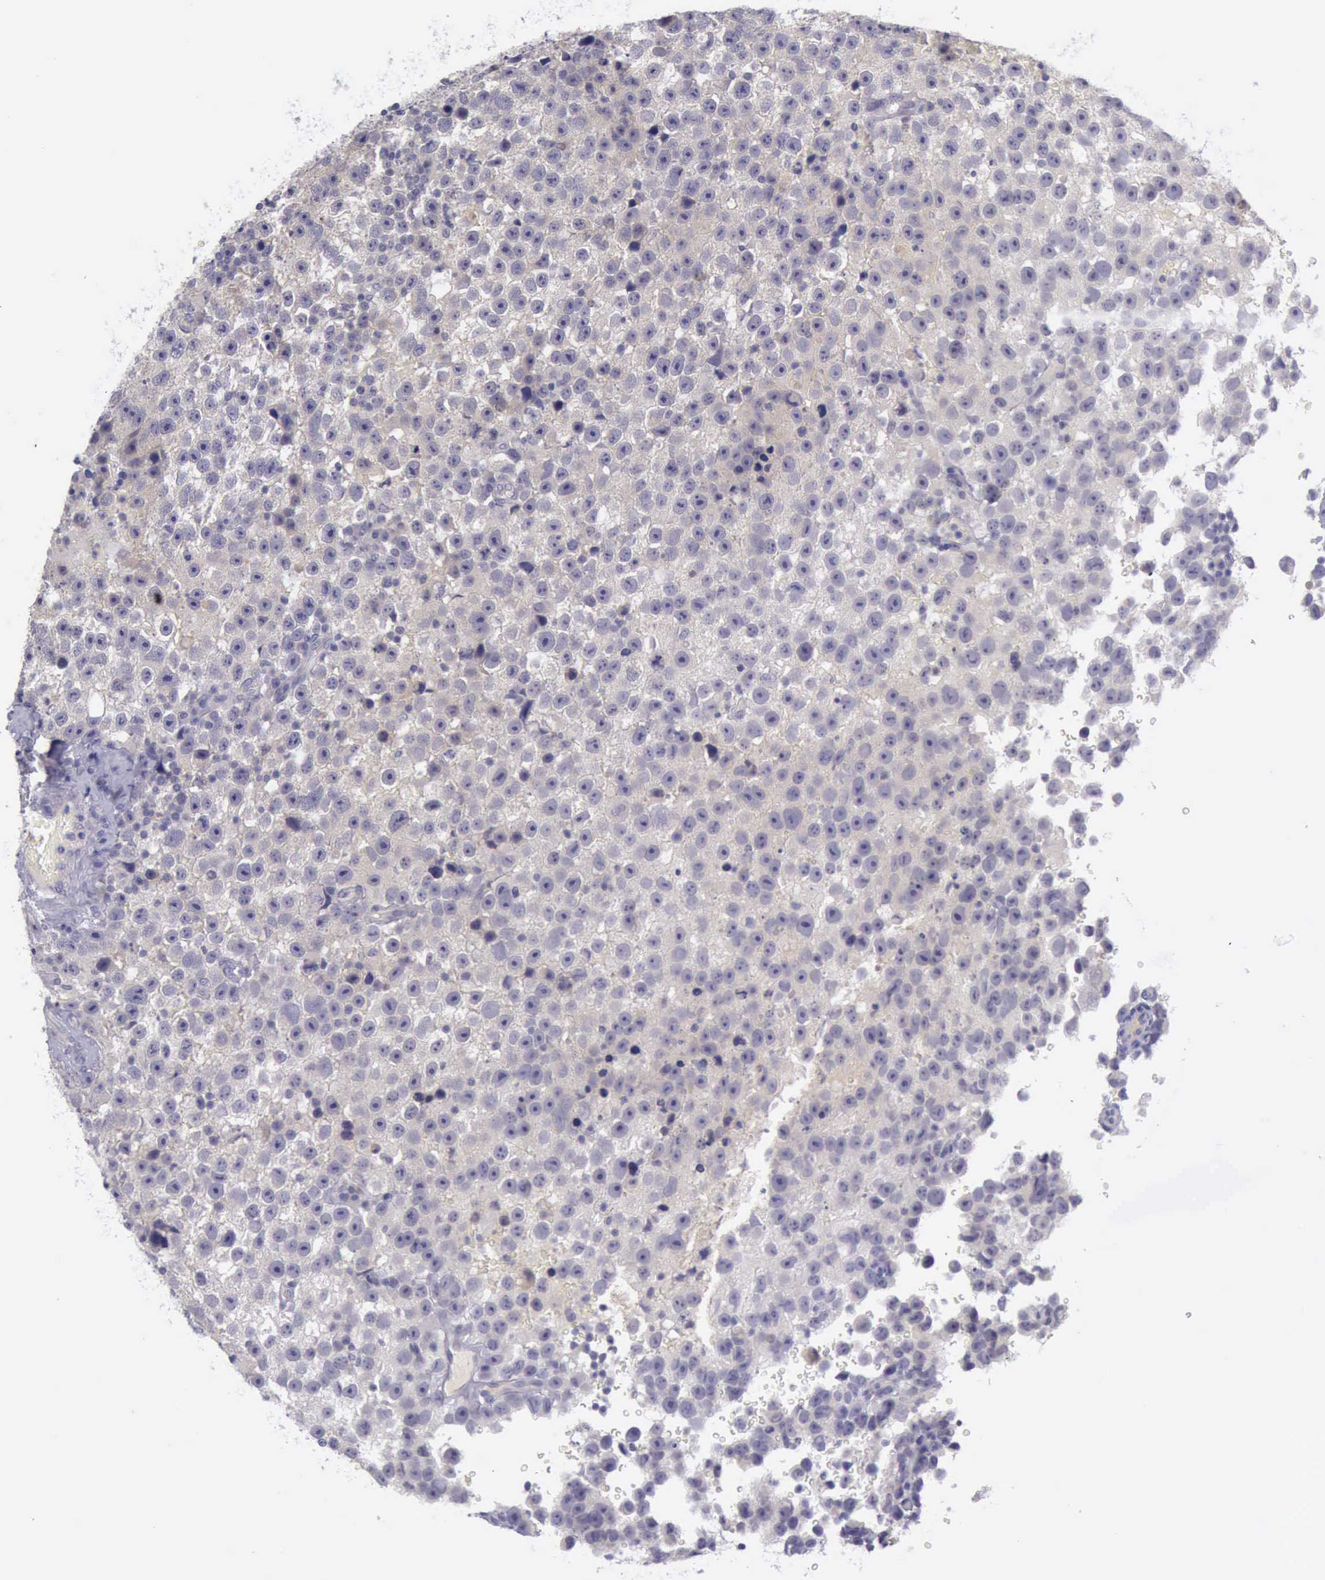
{"staining": {"intensity": "negative", "quantity": "none", "location": "none"}, "tissue": "testis cancer", "cell_type": "Tumor cells", "image_type": "cancer", "snomed": [{"axis": "morphology", "description": "Seminoma, NOS"}, {"axis": "topography", "description": "Testis"}], "caption": "This photomicrograph is of seminoma (testis) stained with IHC to label a protein in brown with the nuclei are counter-stained blue. There is no staining in tumor cells.", "gene": "ARNT2", "patient": {"sex": "male", "age": 33}}